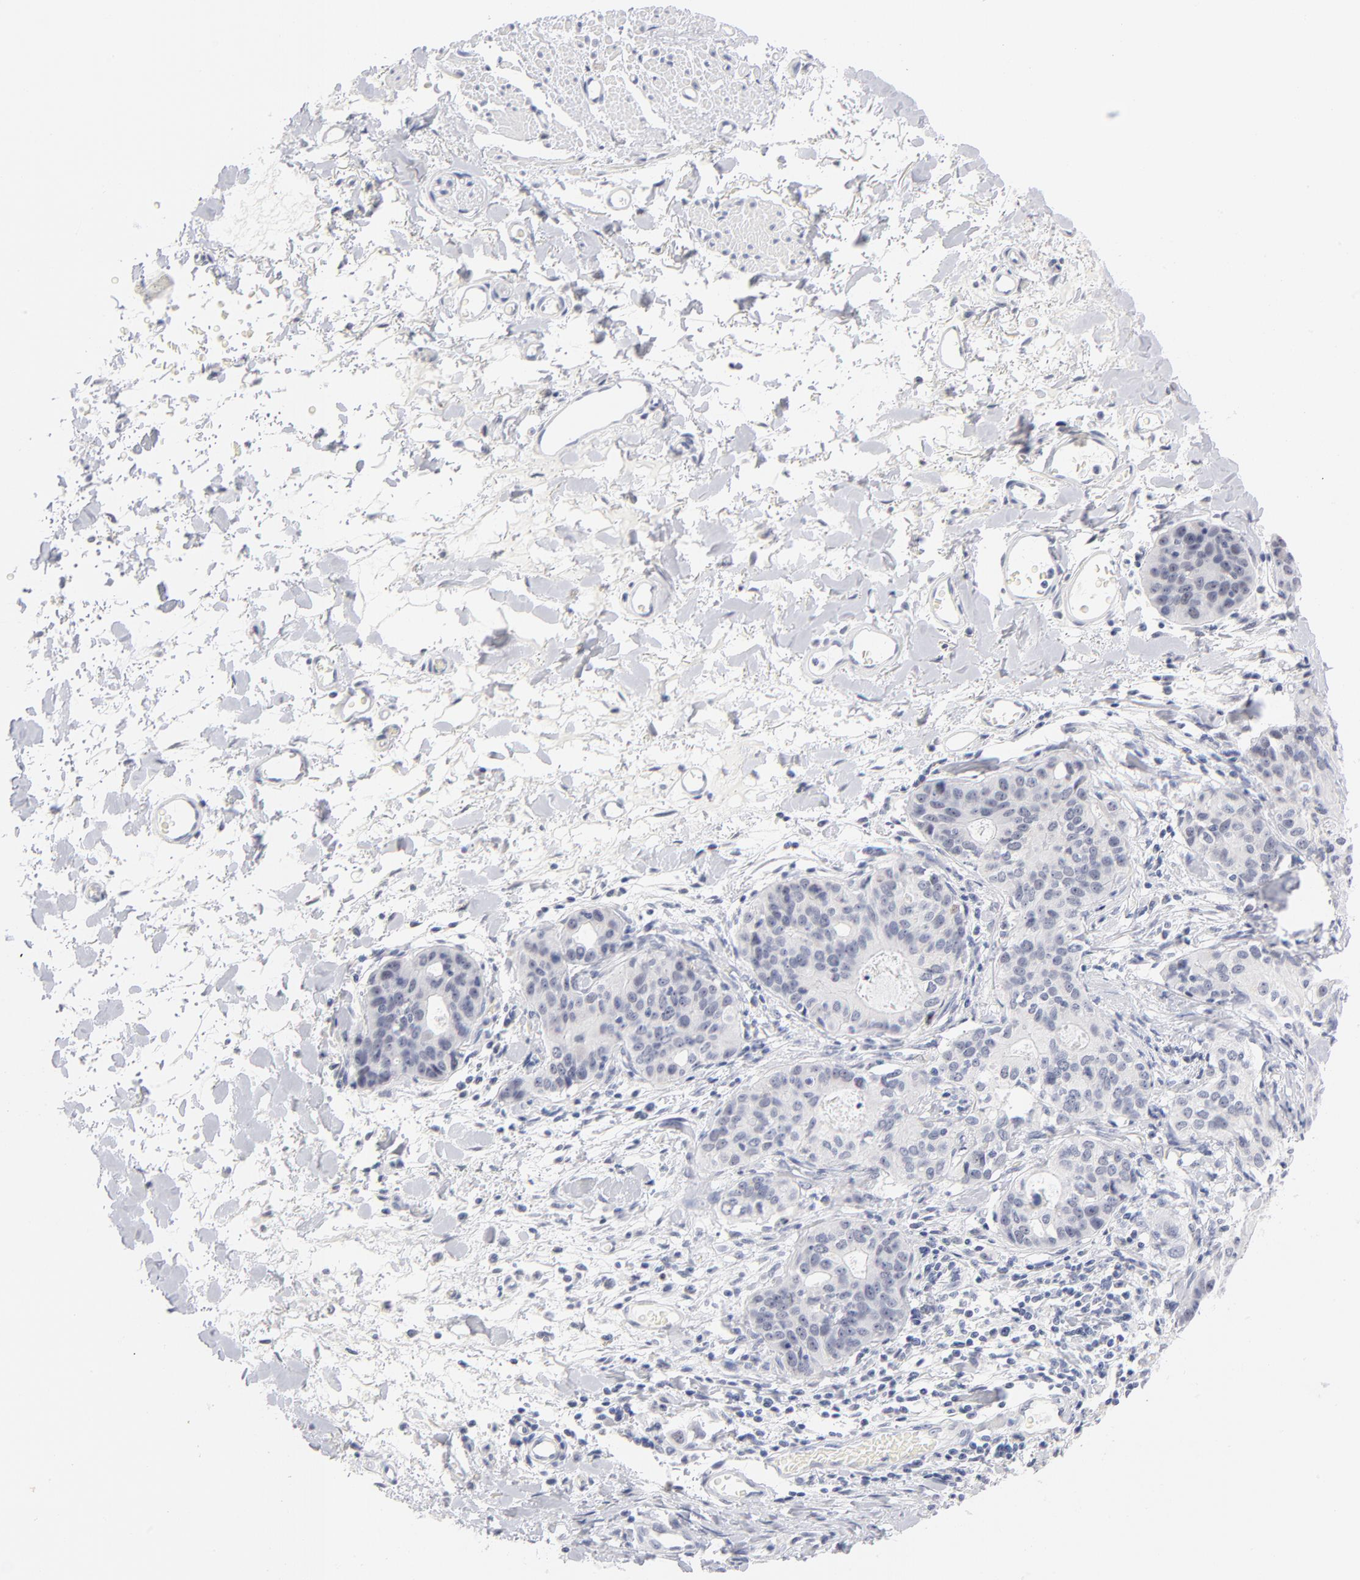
{"staining": {"intensity": "negative", "quantity": "none", "location": "none"}, "tissue": "stomach cancer", "cell_type": "Tumor cells", "image_type": "cancer", "snomed": [{"axis": "morphology", "description": "Adenocarcinoma, NOS"}, {"axis": "topography", "description": "Esophagus"}, {"axis": "topography", "description": "Stomach"}], "caption": "Tumor cells show no significant staining in stomach adenocarcinoma. (Brightfield microscopy of DAB (3,3'-diaminobenzidine) immunohistochemistry at high magnification).", "gene": "KHNYN", "patient": {"sex": "male", "age": 74}}